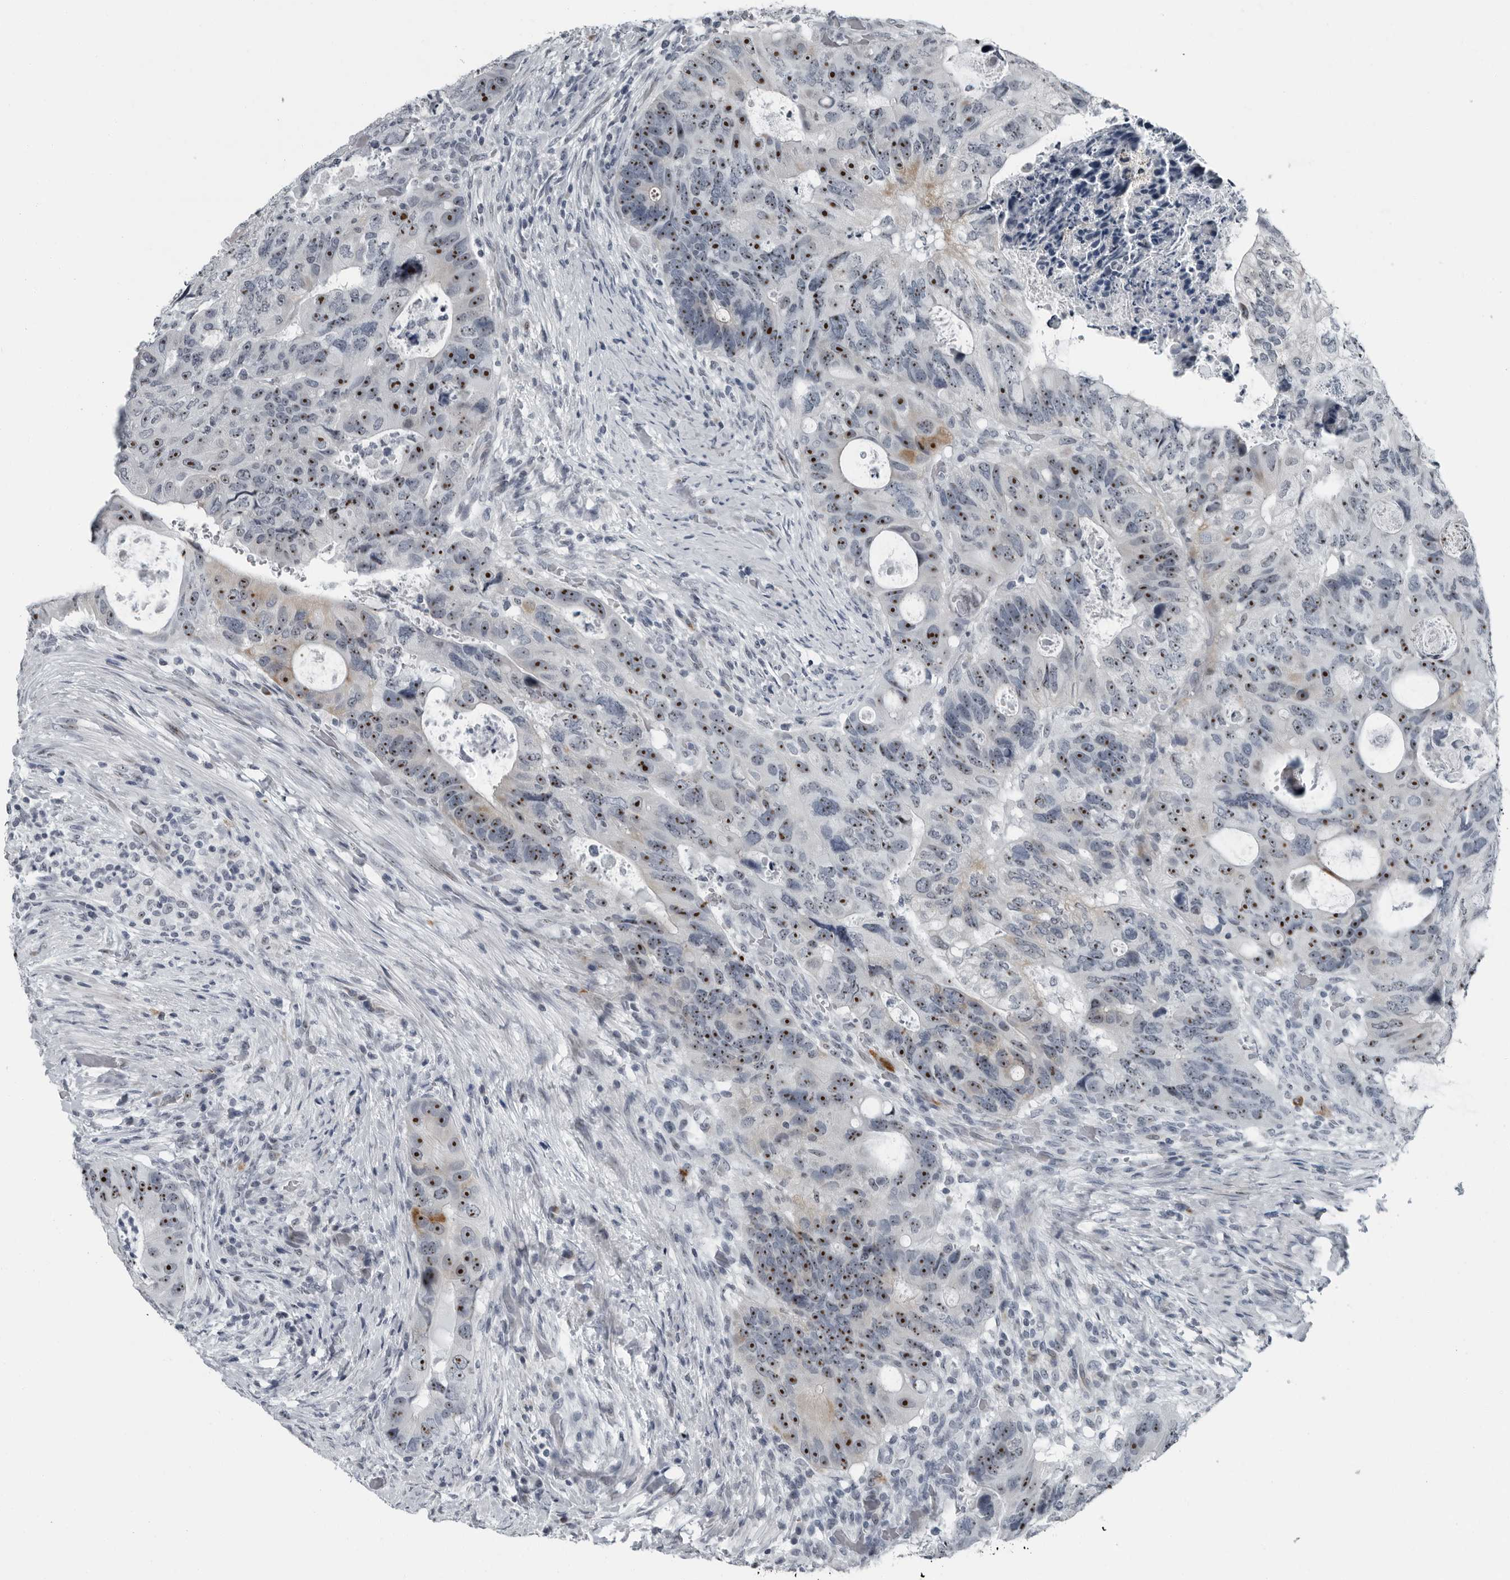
{"staining": {"intensity": "strong", "quantity": ">75%", "location": "nuclear"}, "tissue": "colorectal cancer", "cell_type": "Tumor cells", "image_type": "cancer", "snomed": [{"axis": "morphology", "description": "Adenocarcinoma, NOS"}, {"axis": "topography", "description": "Rectum"}], "caption": "Colorectal adenocarcinoma tissue shows strong nuclear staining in approximately >75% of tumor cells Using DAB (brown) and hematoxylin (blue) stains, captured at high magnification using brightfield microscopy.", "gene": "PDCD11", "patient": {"sex": "male", "age": 59}}